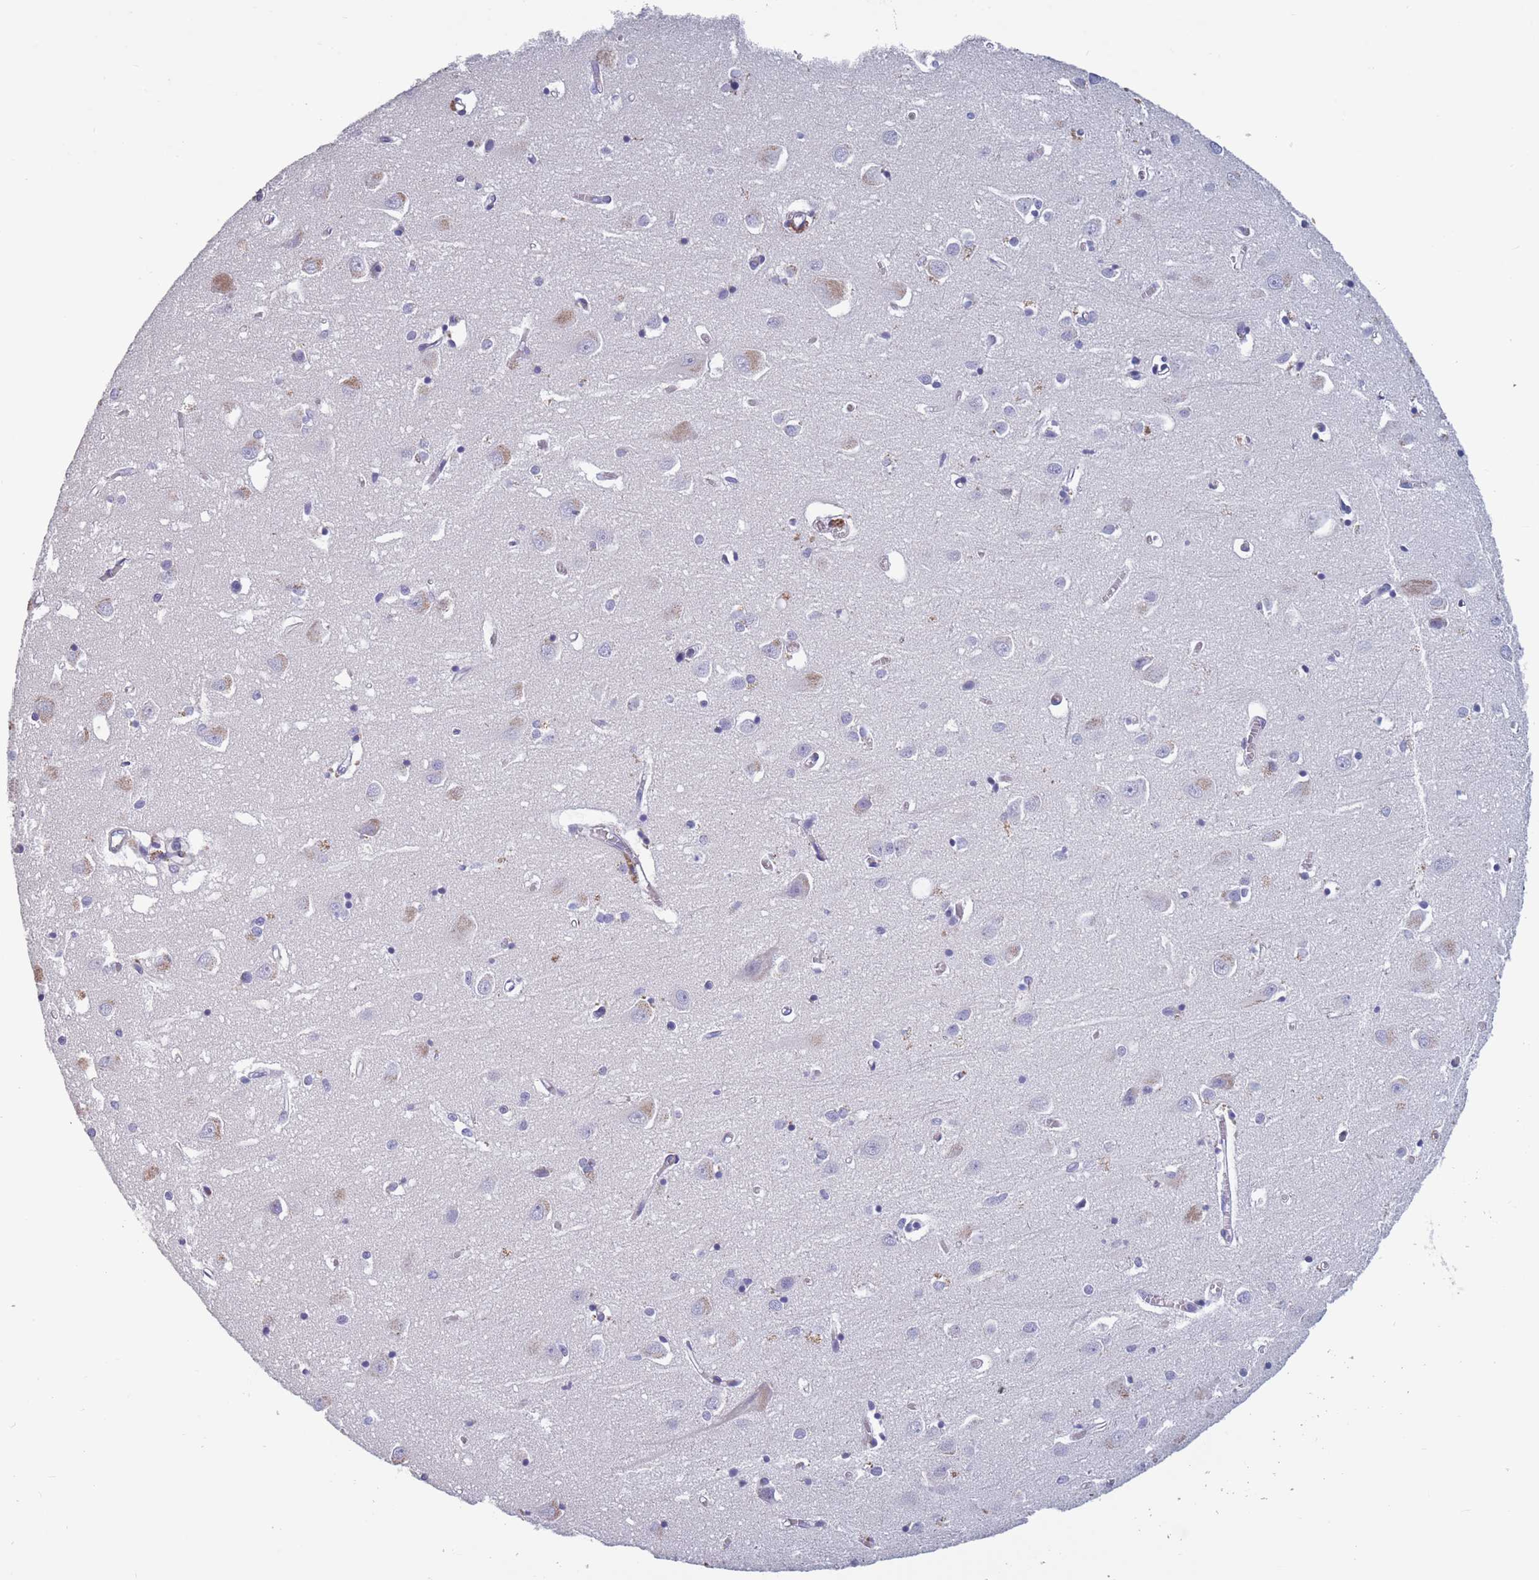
{"staining": {"intensity": "moderate", "quantity": "<25%", "location": "cytoplasmic/membranous"}, "tissue": "cerebral cortex", "cell_type": "Endothelial cells", "image_type": "normal", "snomed": [{"axis": "morphology", "description": "Normal tissue, NOS"}, {"axis": "topography", "description": "Cerebral cortex"}], "caption": "Immunohistochemistry (IHC) staining of normal cerebral cortex, which reveals low levels of moderate cytoplasmic/membranous staining in about <25% of endothelial cells indicating moderate cytoplasmic/membranous protein positivity. The staining was performed using DAB (3,3'-diaminobenzidine) (brown) for protein detection and nuclei were counterstained in hematoxylin (blue).", "gene": "OR4C5", "patient": {"sex": "male", "age": 70}}